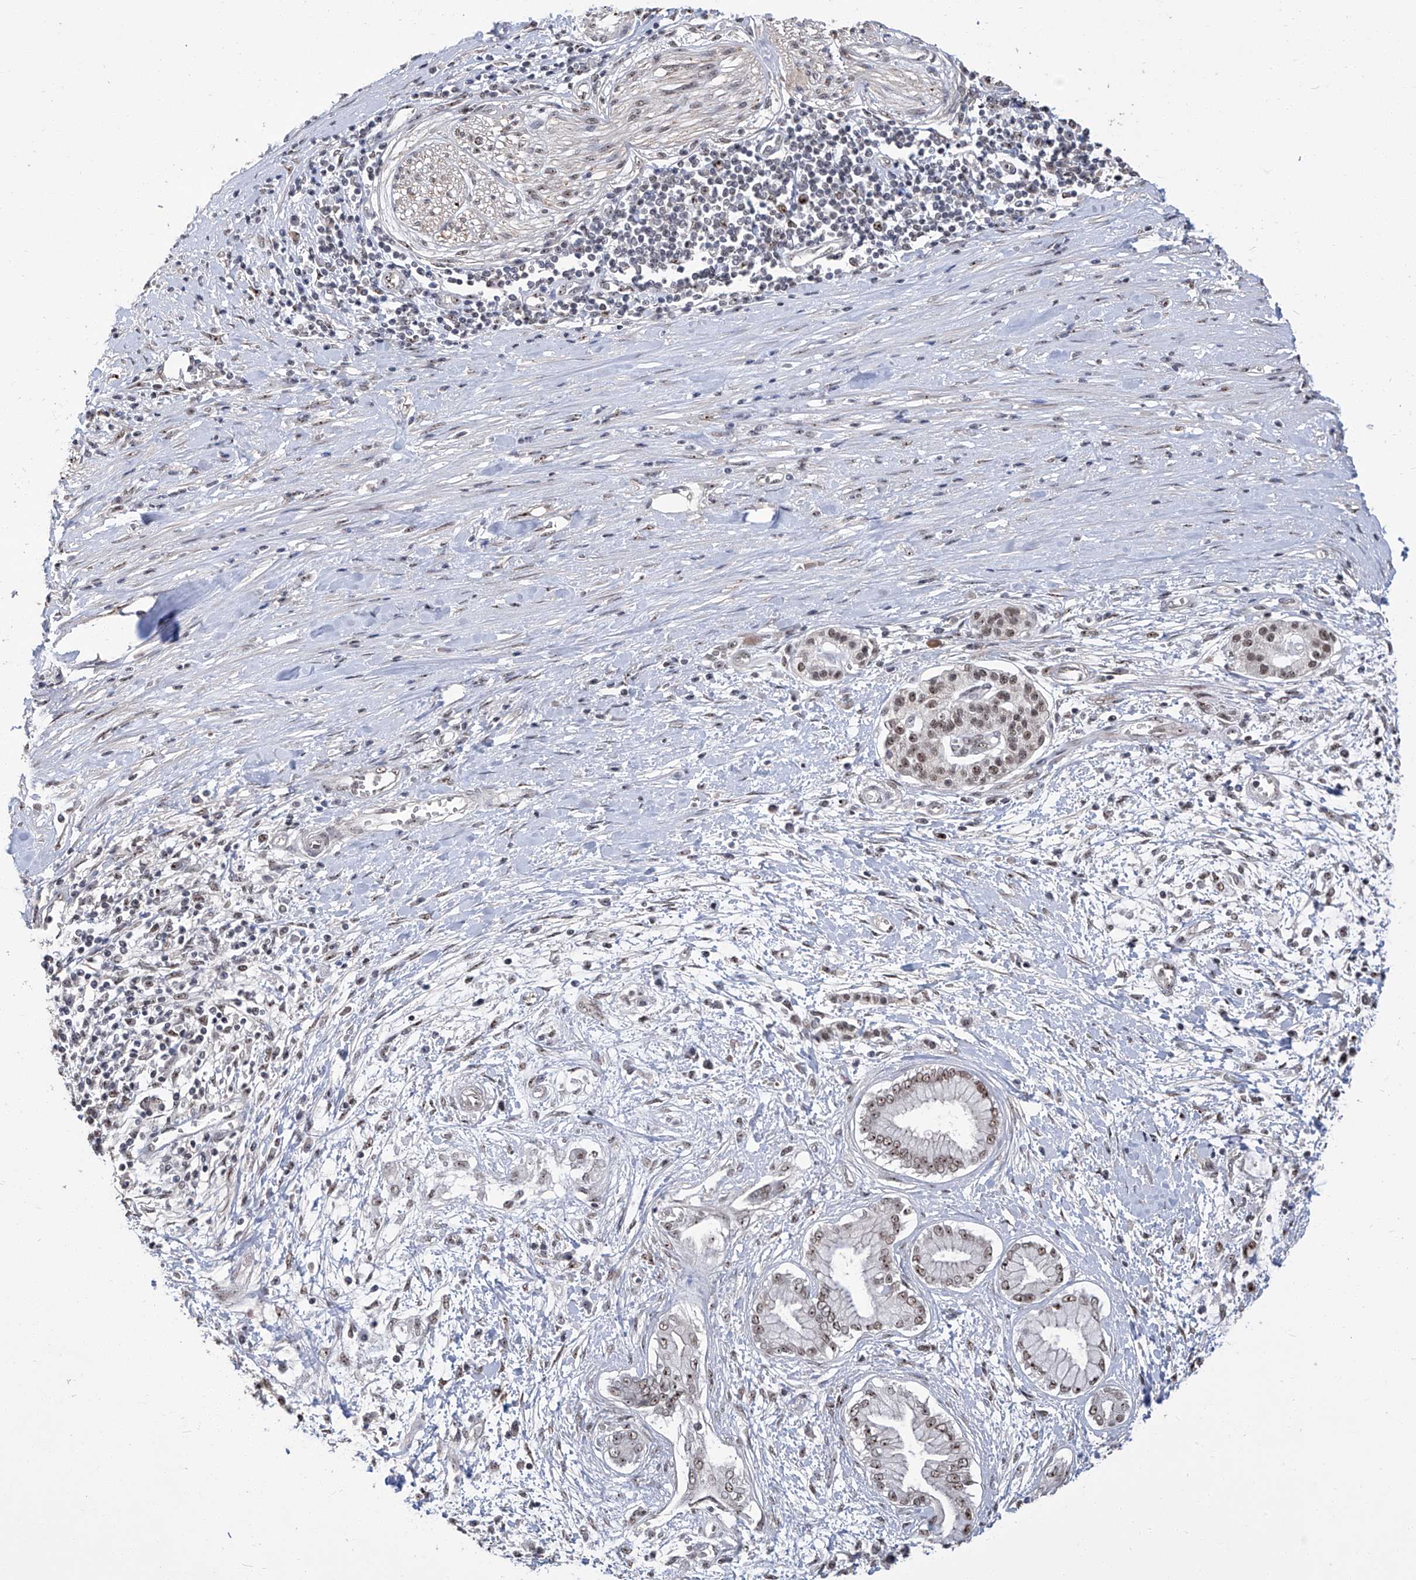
{"staining": {"intensity": "weak", "quantity": ">75%", "location": "nuclear"}, "tissue": "pancreatic cancer", "cell_type": "Tumor cells", "image_type": "cancer", "snomed": [{"axis": "morphology", "description": "Adenocarcinoma, NOS"}, {"axis": "topography", "description": "Pancreas"}], "caption": "Weak nuclear protein staining is present in approximately >75% of tumor cells in pancreatic cancer. Immunohistochemistry stains the protein in brown and the nuclei are stained blue.", "gene": "CMTR1", "patient": {"sex": "male", "age": 58}}